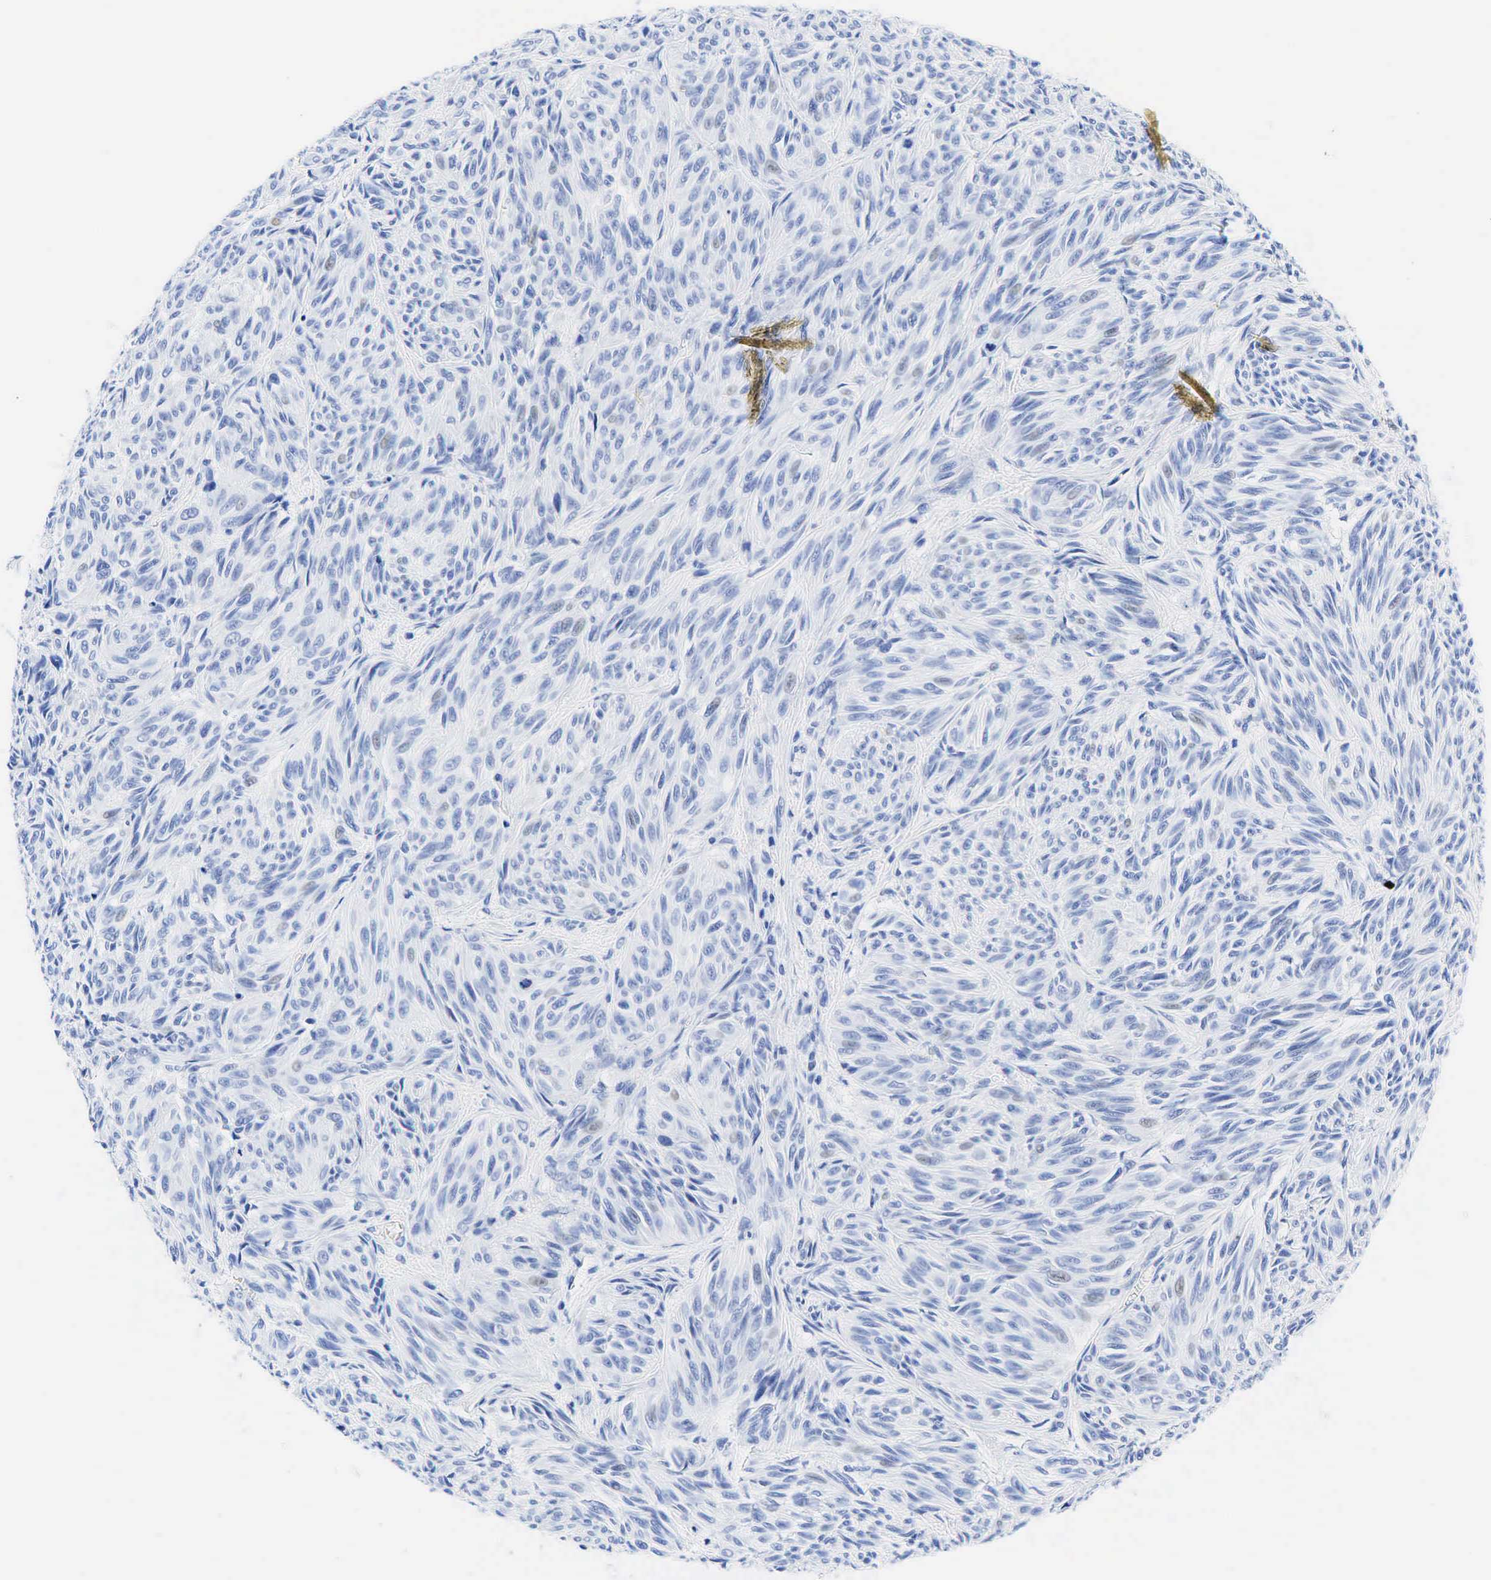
{"staining": {"intensity": "negative", "quantity": "none", "location": "none"}, "tissue": "melanoma", "cell_type": "Tumor cells", "image_type": "cancer", "snomed": [{"axis": "morphology", "description": "Malignant melanoma, NOS"}, {"axis": "topography", "description": "Skin"}], "caption": "IHC photomicrograph of neoplastic tissue: melanoma stained with DAB reveals no significant protein staining in tumor cells. (DAB (3,3'-diaminobenzidine) immunohistochemistry (IHC) with hematoxylin counter stain).", "gene": "KRT18", "patient": {"sex": "male", "age": 54}}